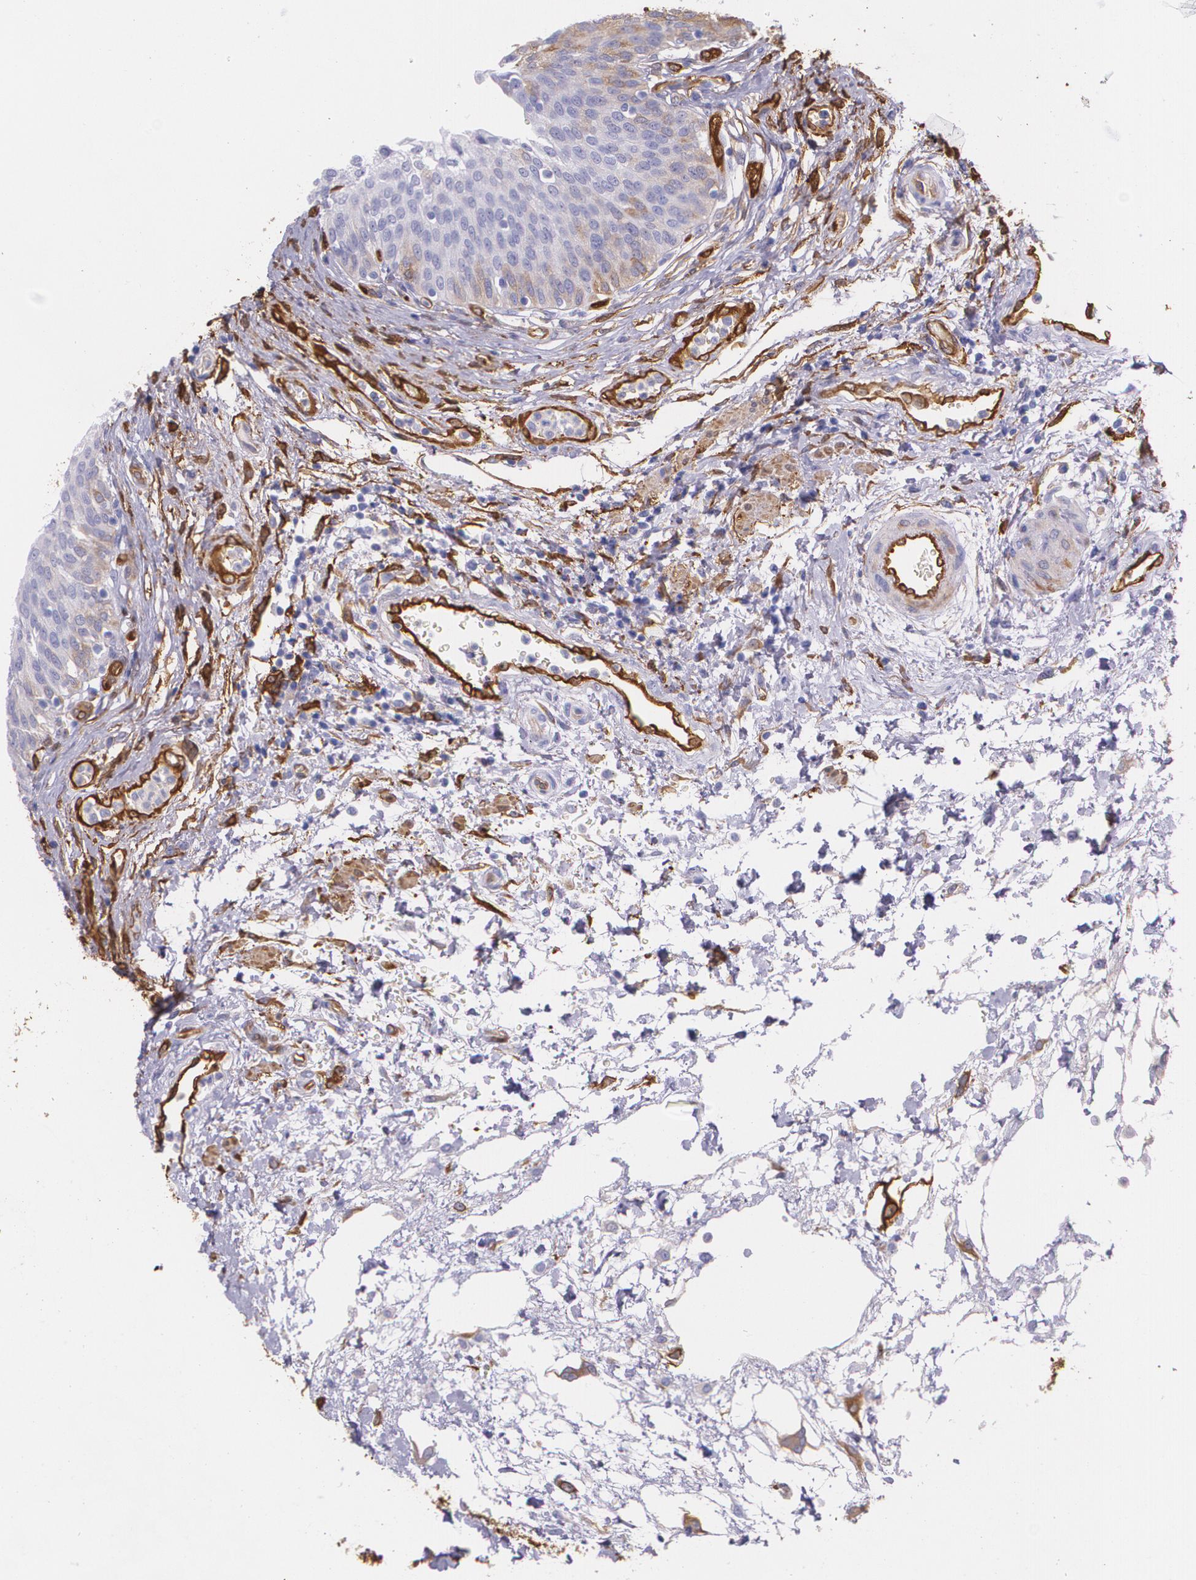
{"staining": {"intensity": "moderate", "quantity": "25%-75%", "location": "cytoplasmic/membranous"}, "tissue": "urinary bladder", "cell_type": "Urothelial cells", "image_type": "normal", "snomed": [{"axis": "morphology", "description": "Normal tissue, NOS"}, {"axis": "topography", "description": "Smooth muscle"}, {"axis": "topography", "description": "Urinary bladder"}], "caption": "Brown immunohistochemical staining in unremarkable urinary bladder exhibits moderate cytoplasmic/membranous expression in approximately 25%-75% of urothelial cells. Using DAB (3,3'-diaminobenzidine) (brown) and hematoxylin (blue) stains, captured at high magnification using brightfield microscopy.", "gene": "MMP2", "patient": {"sex": "male", "age": 35}}